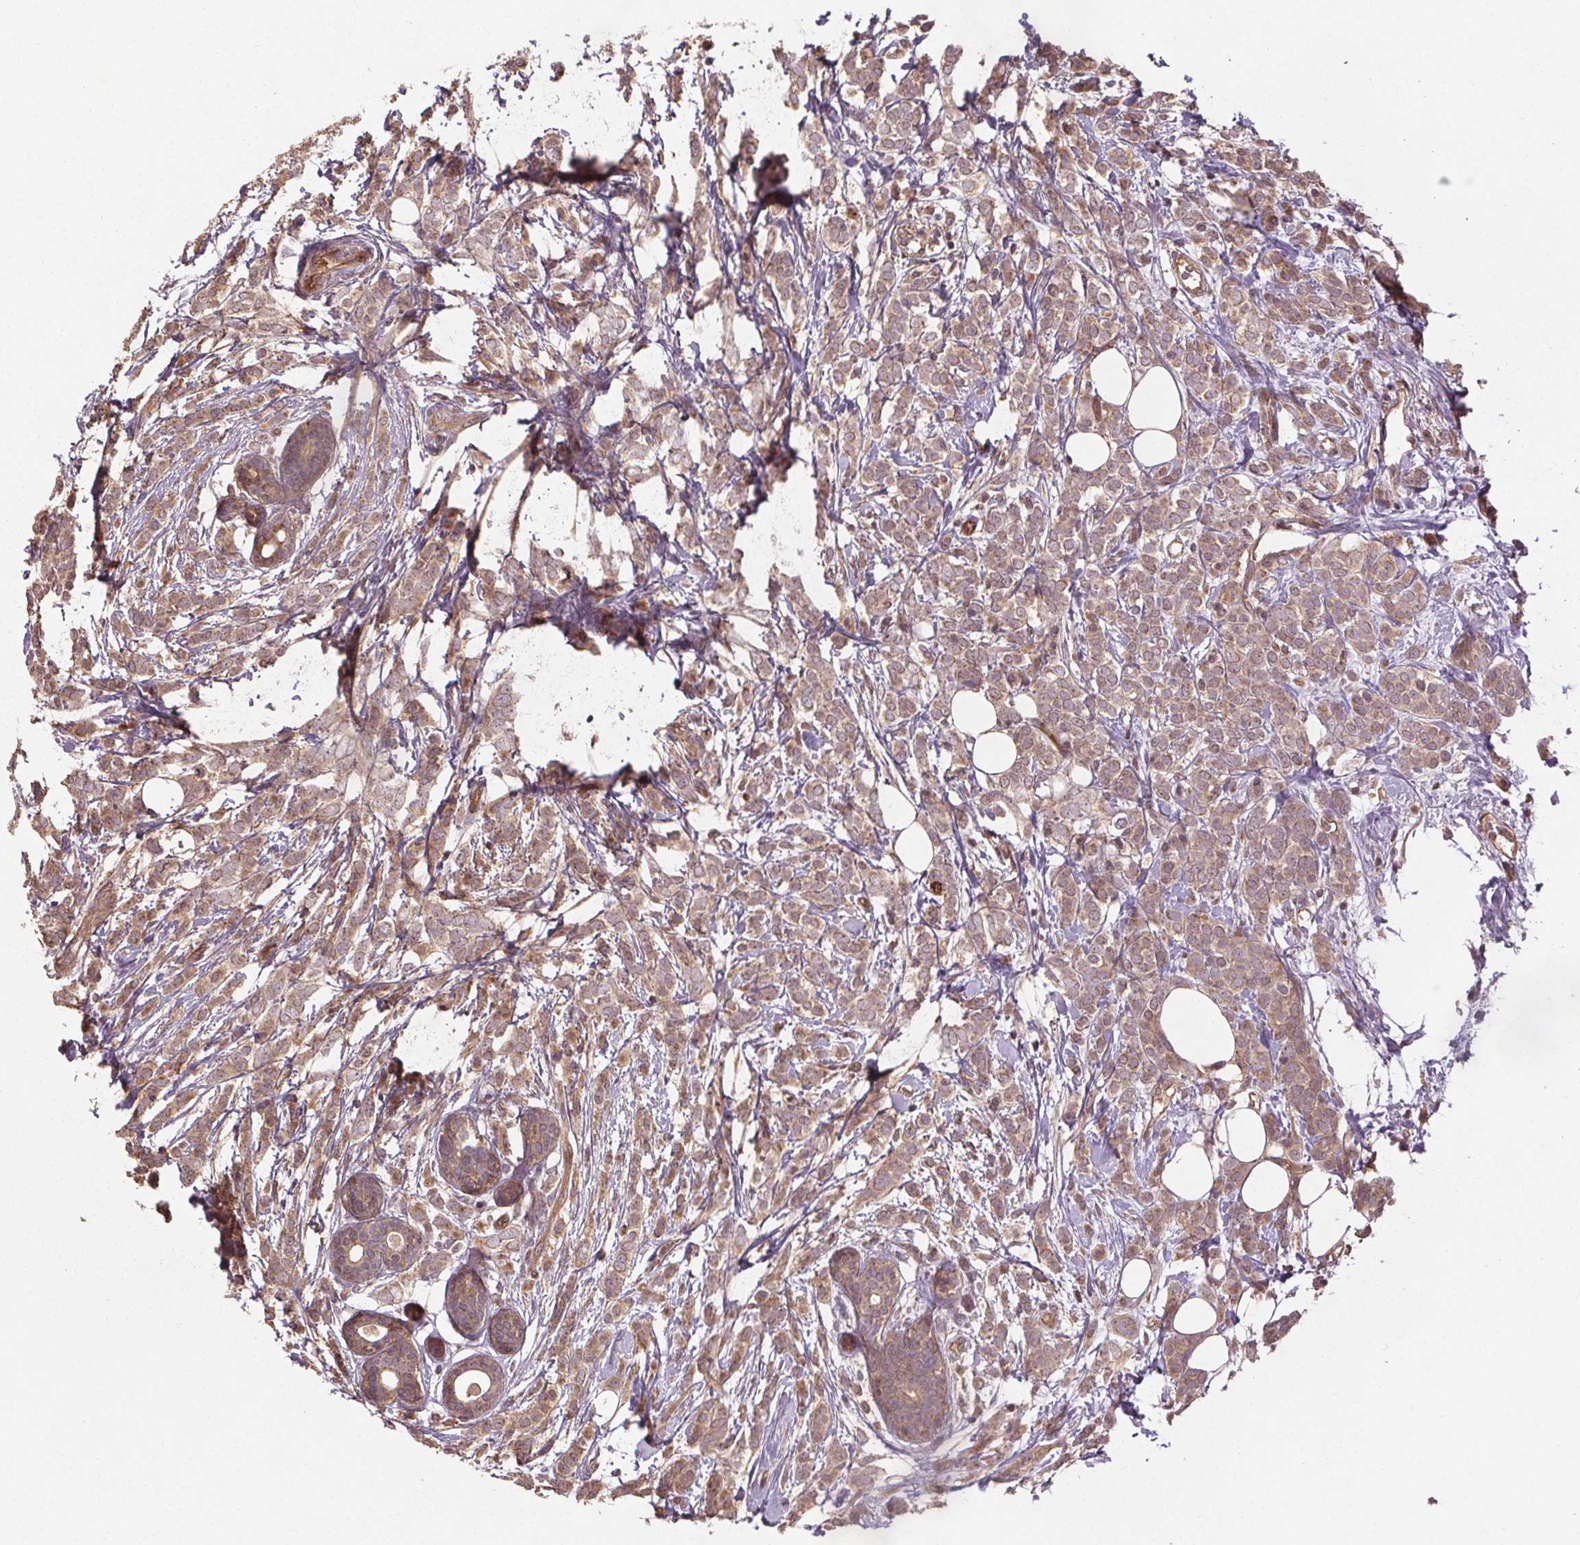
{"staining": {"intensity": "weak", "quantity": ">75%", "location": "cytoplasmic/membranous"}, "tissue": "breast cancer", "cell_type": "Tumor cells", "image_type": "cancer", "snomed": [{"axis": "morphology", "description": "Lobular carcinoma"}, {"axis": "topography", "description": "Breast"}], "caption": "The histopathology image exhibits immunohistochemical staining of breast cancer. There is weak cytoplasmic/membranous expression is present in about >75% of tumor cells.", "gene": "SEC14L2", "patient": {"sex": "female", "age": 49}}